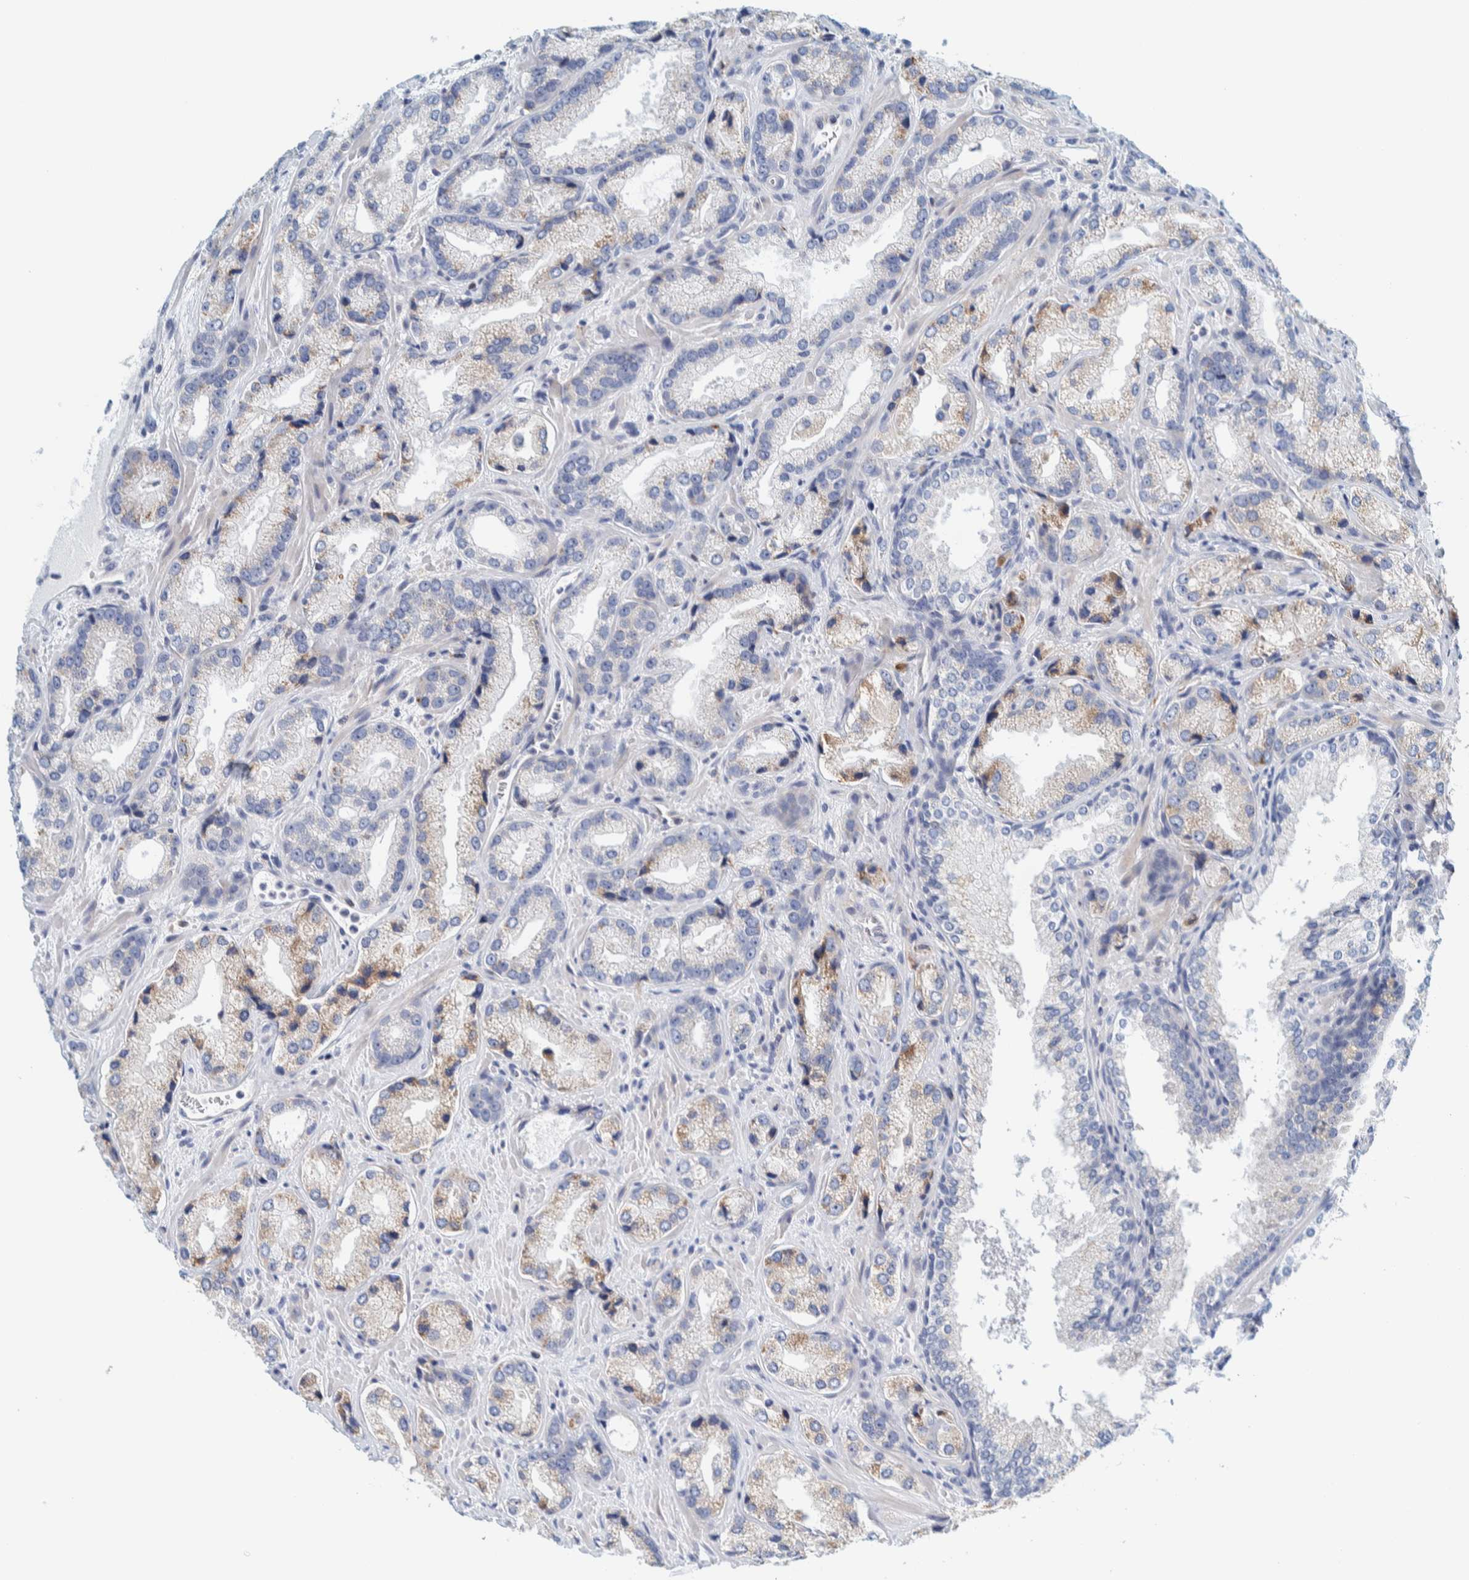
{"staining": {"intensity": "weak", "quantity": "<25%", "location": "cytoplasmic/membranous"}, "tissue": "prostate cancer", "cell_type": "Tumor cells", "image_type": "cancer", "snomed": [{"axis": "morphology", "description": "Adenocarcinoma, High grade"}, {"axis": "topography", "description": "Prostate"}], "caption": "Prostate cancer was stained to show a protein in brown. There is no significant staining in tumor cells. (DAB immunohistochemistry (IHC), high magnification).", "gene": "MOG", "patient": {"sex": "male", "age": 63}}